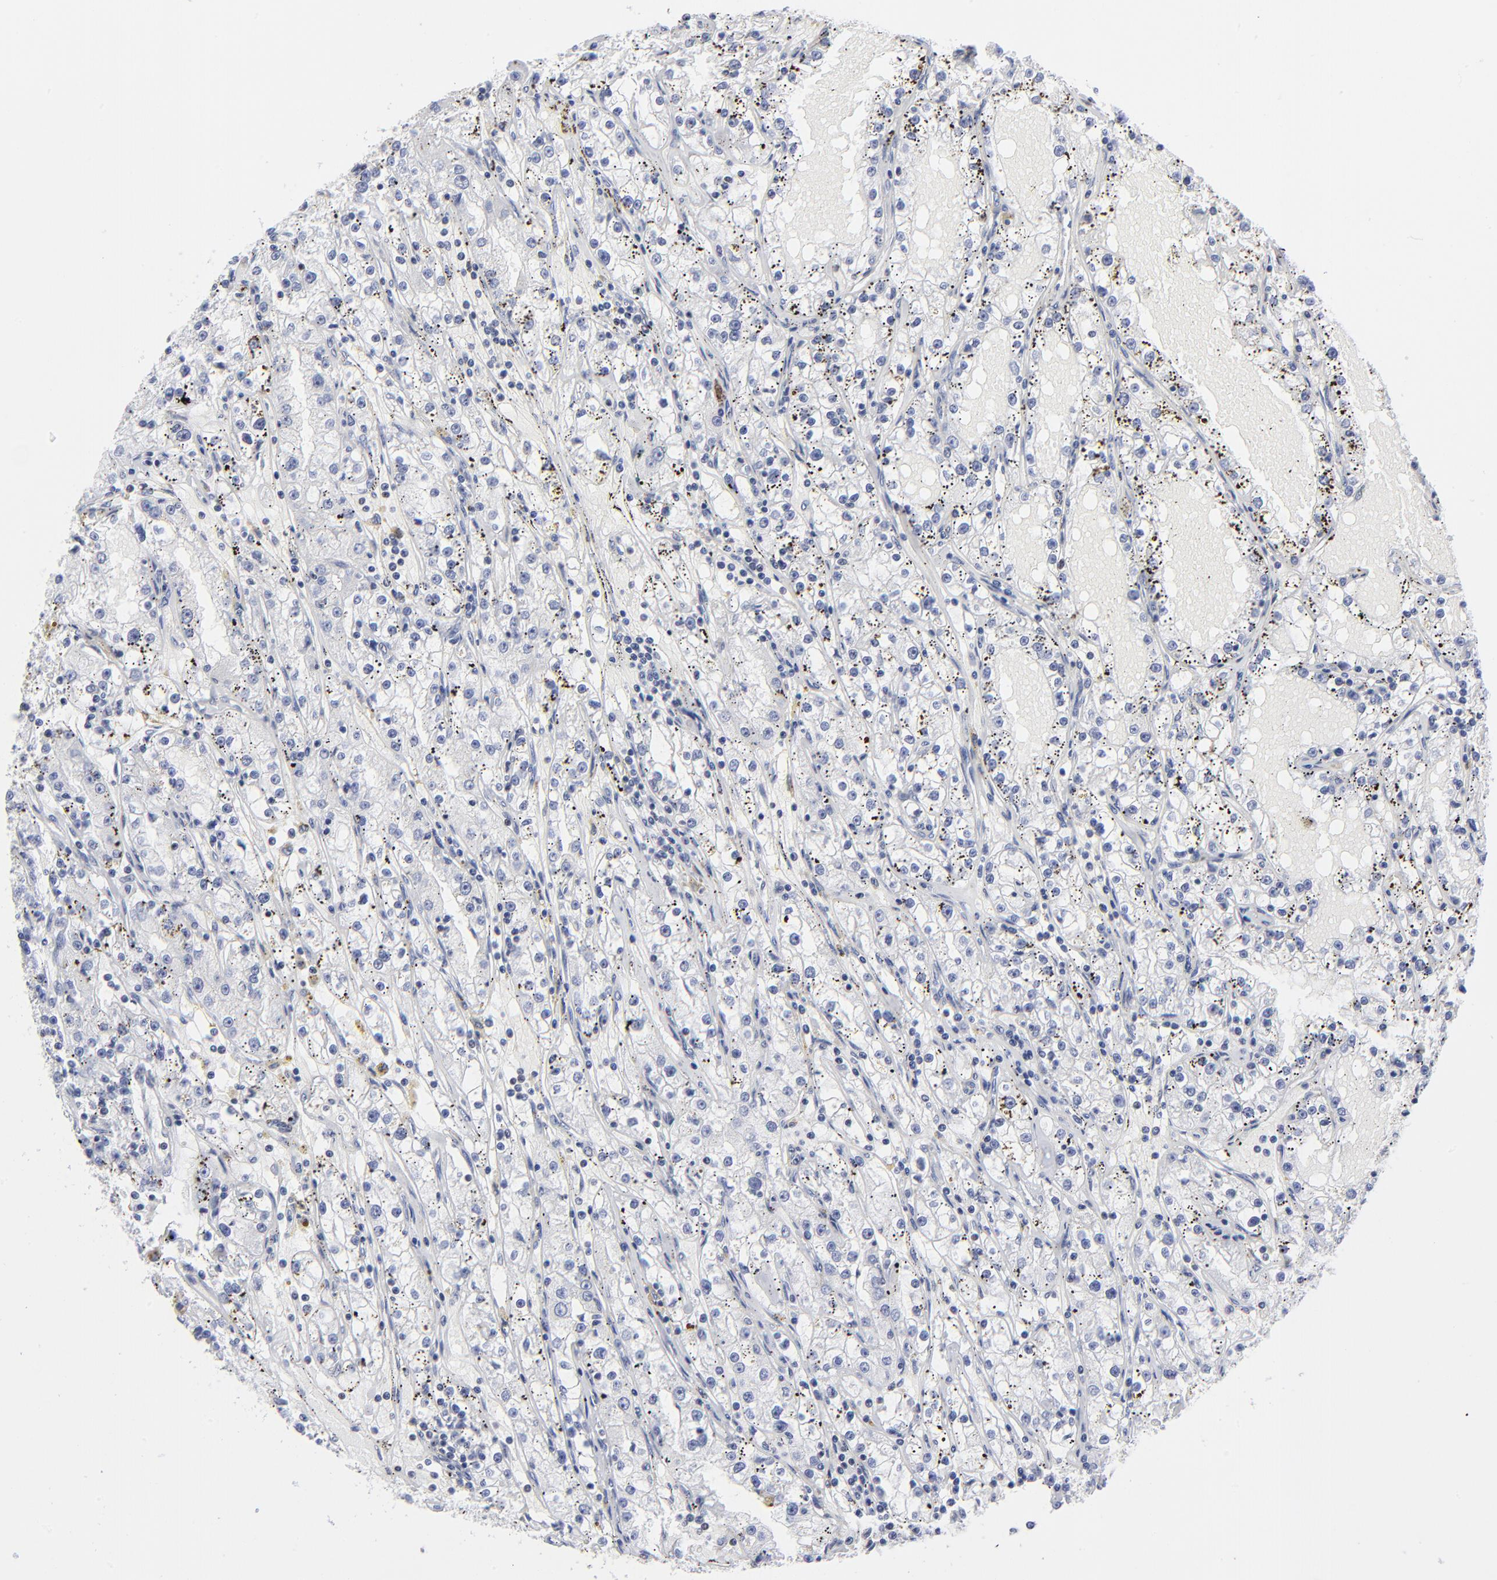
{"staining": {"intensity": "negative", "quantity": "none", "location": "none"}, "tissue": "renal cancer", "cell_type": "Tumor cells", "image_type": "cancer", "snomed": [{"axis": "morphology", "description": "Adenocarcinoma, NOS"}, {"axis": "topography", "description": "Kidney"}], "caption": "This is an immunohistochemistry photomicrograph of renal cancer. There is no expression in tumor cells.", "gene": "SP2", "patient": {"sex": "male", "age": 56}}